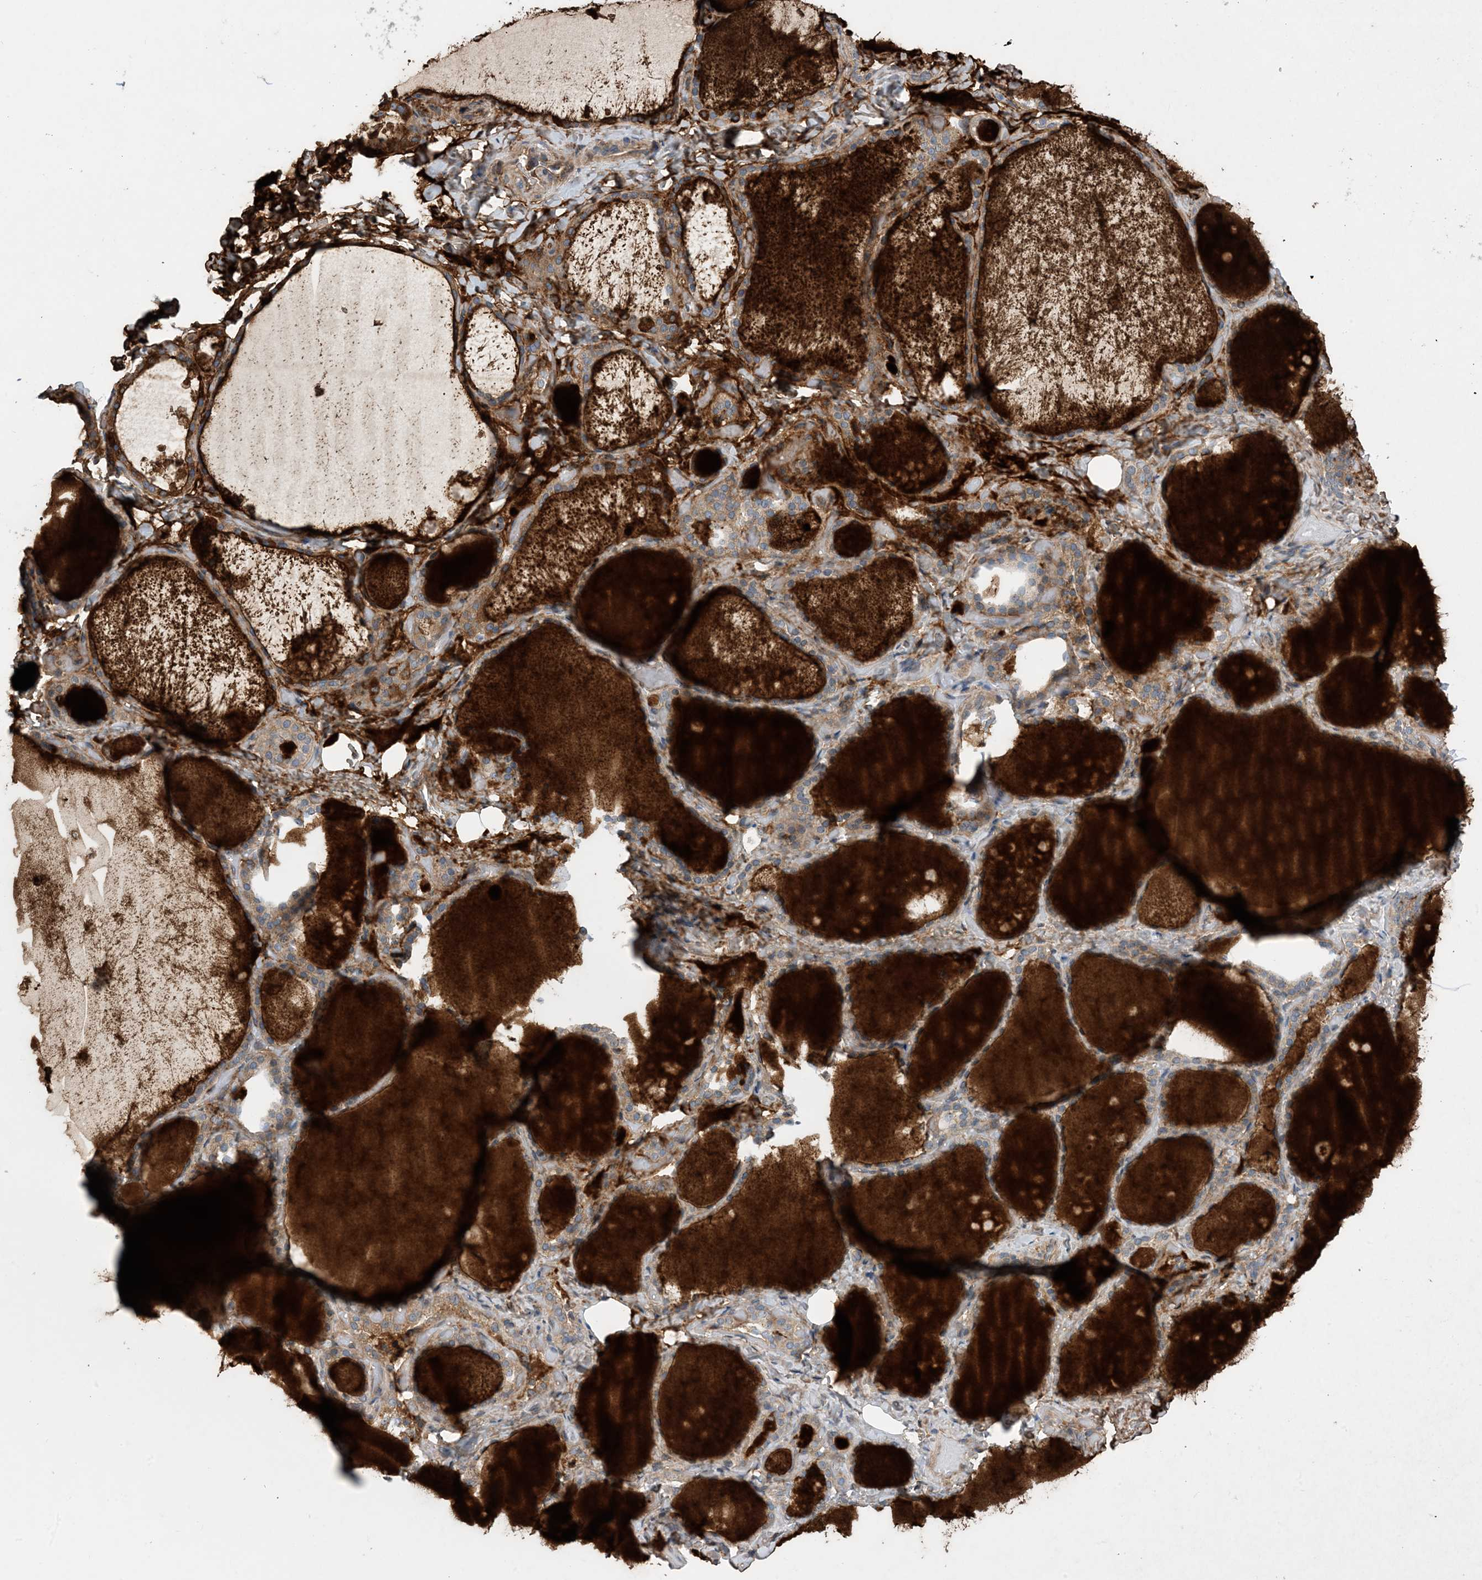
{"staining": {"intensity": "strong", "quantity": "25%-75%", "location": "cytoplasmic/membranous"}, "tissue": "thyroid gland", "cell_type": "Glandular cells", "image_type": "normal", "snomed": [{"axis": "morphology", "description": "Normal tissue, NOS"}, {"axis": "topography", "description": "Thyroid gland"}], "caption": "Immunohistochemical staining of normal thyroid gland exhibits high levels of strong cytoplasmic/membranous staining in approximately 25%-75% of glandular cells.", "gene": "EHBP1", "patient": {"sex": "female", "age": 44}}